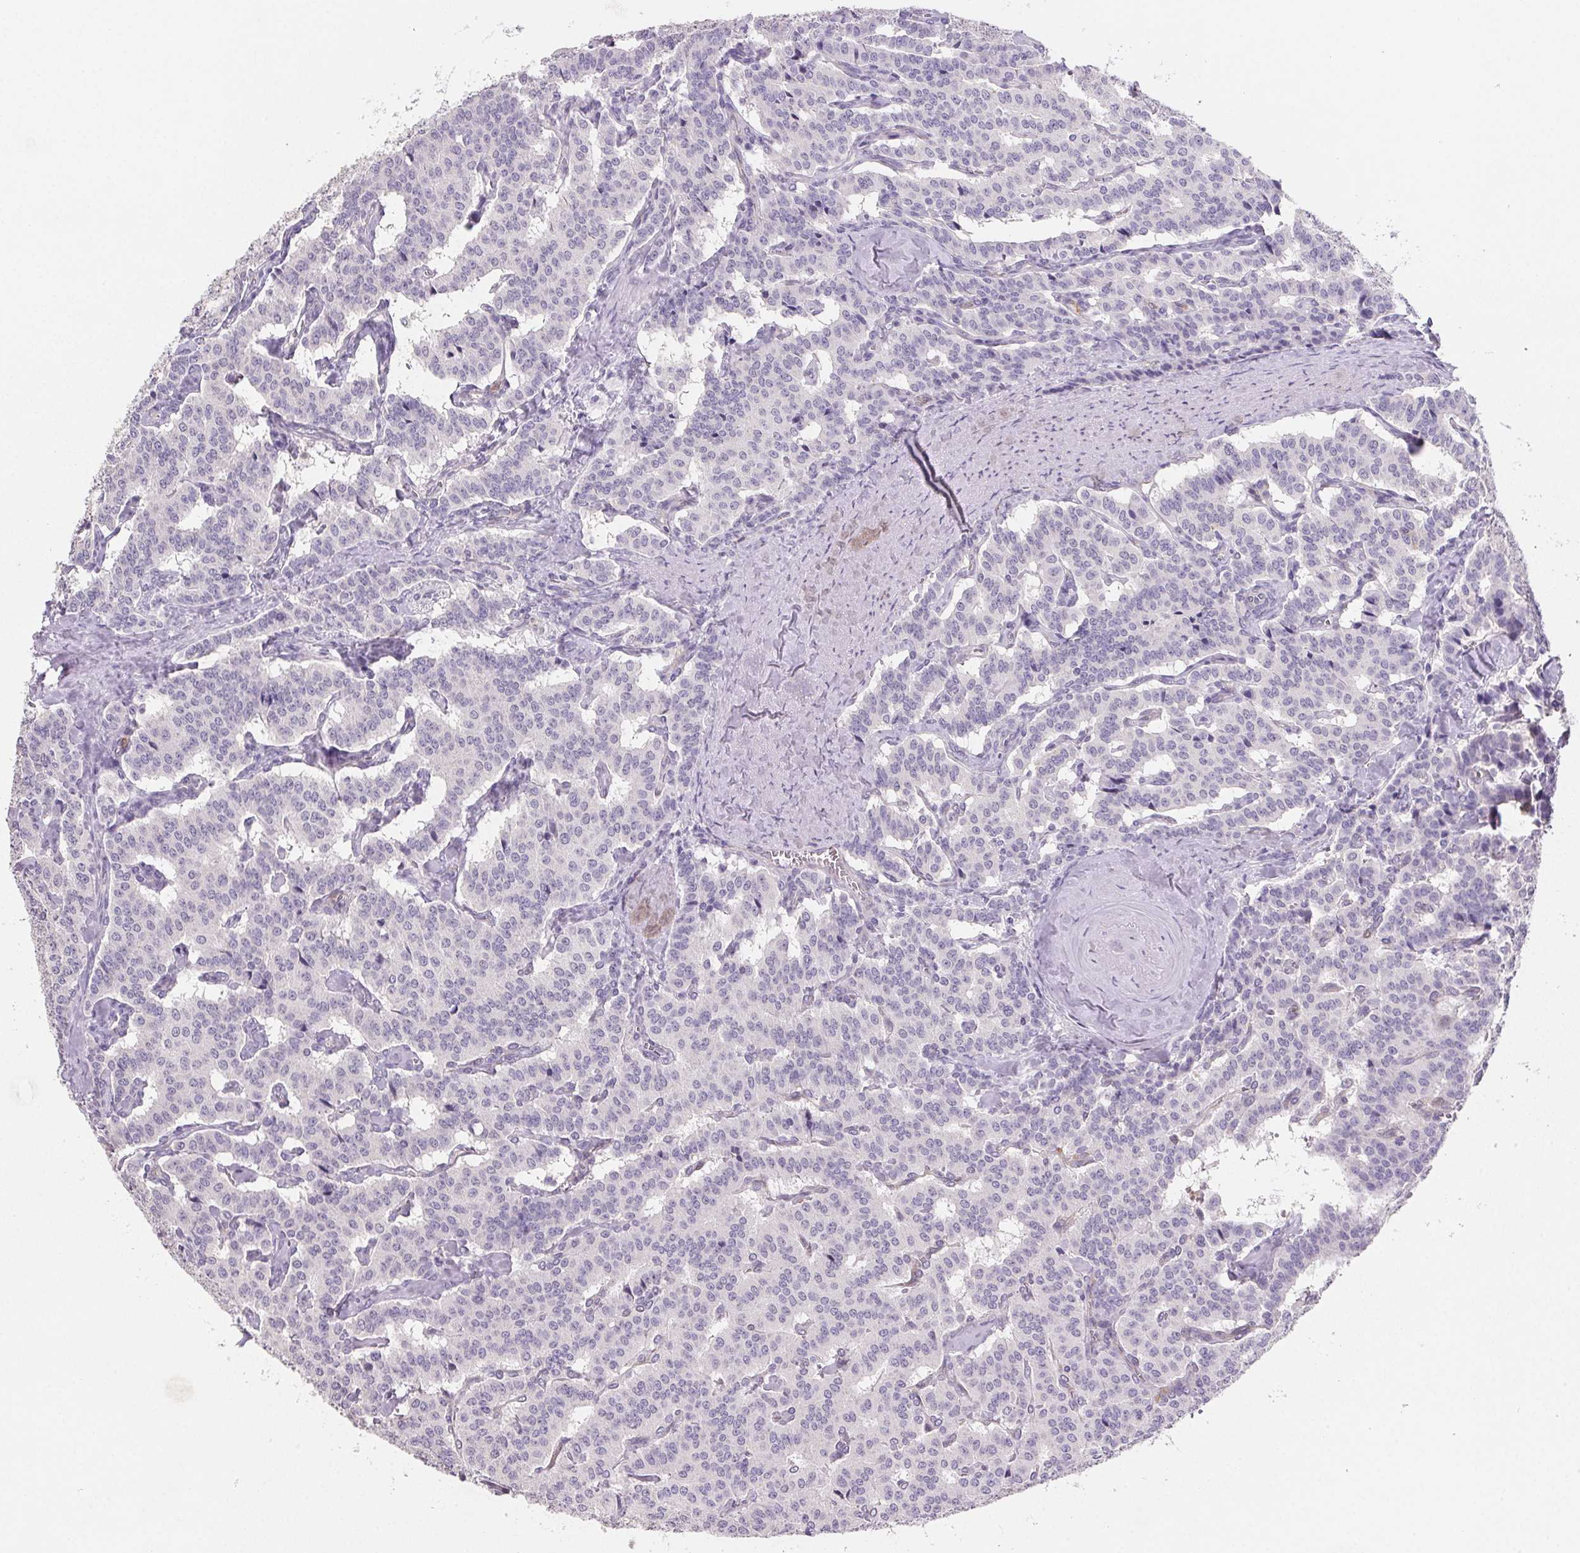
{"staining": {"intensity": "negative", "quantity": "none", "location": "none"}, "tissue": "carcinoid", "cell_type": "Tumor cells", "image_type": "cancer", "snomed": [{"axis": "morphology", "description": "Carcinoid, malignant, NOS"}, {"axis": "topography", "description": "Lung"}], "caption": "Immunohistochemistry histopathology image of neoplastic tissue: human carcinoid (malignant) stained with DAB (3,3'-diaminobenzidine) demonstrates no significant protein positivity in tumor cells.", "gene": "GBP1", "patient": {"sex": "female", "age": 46}}